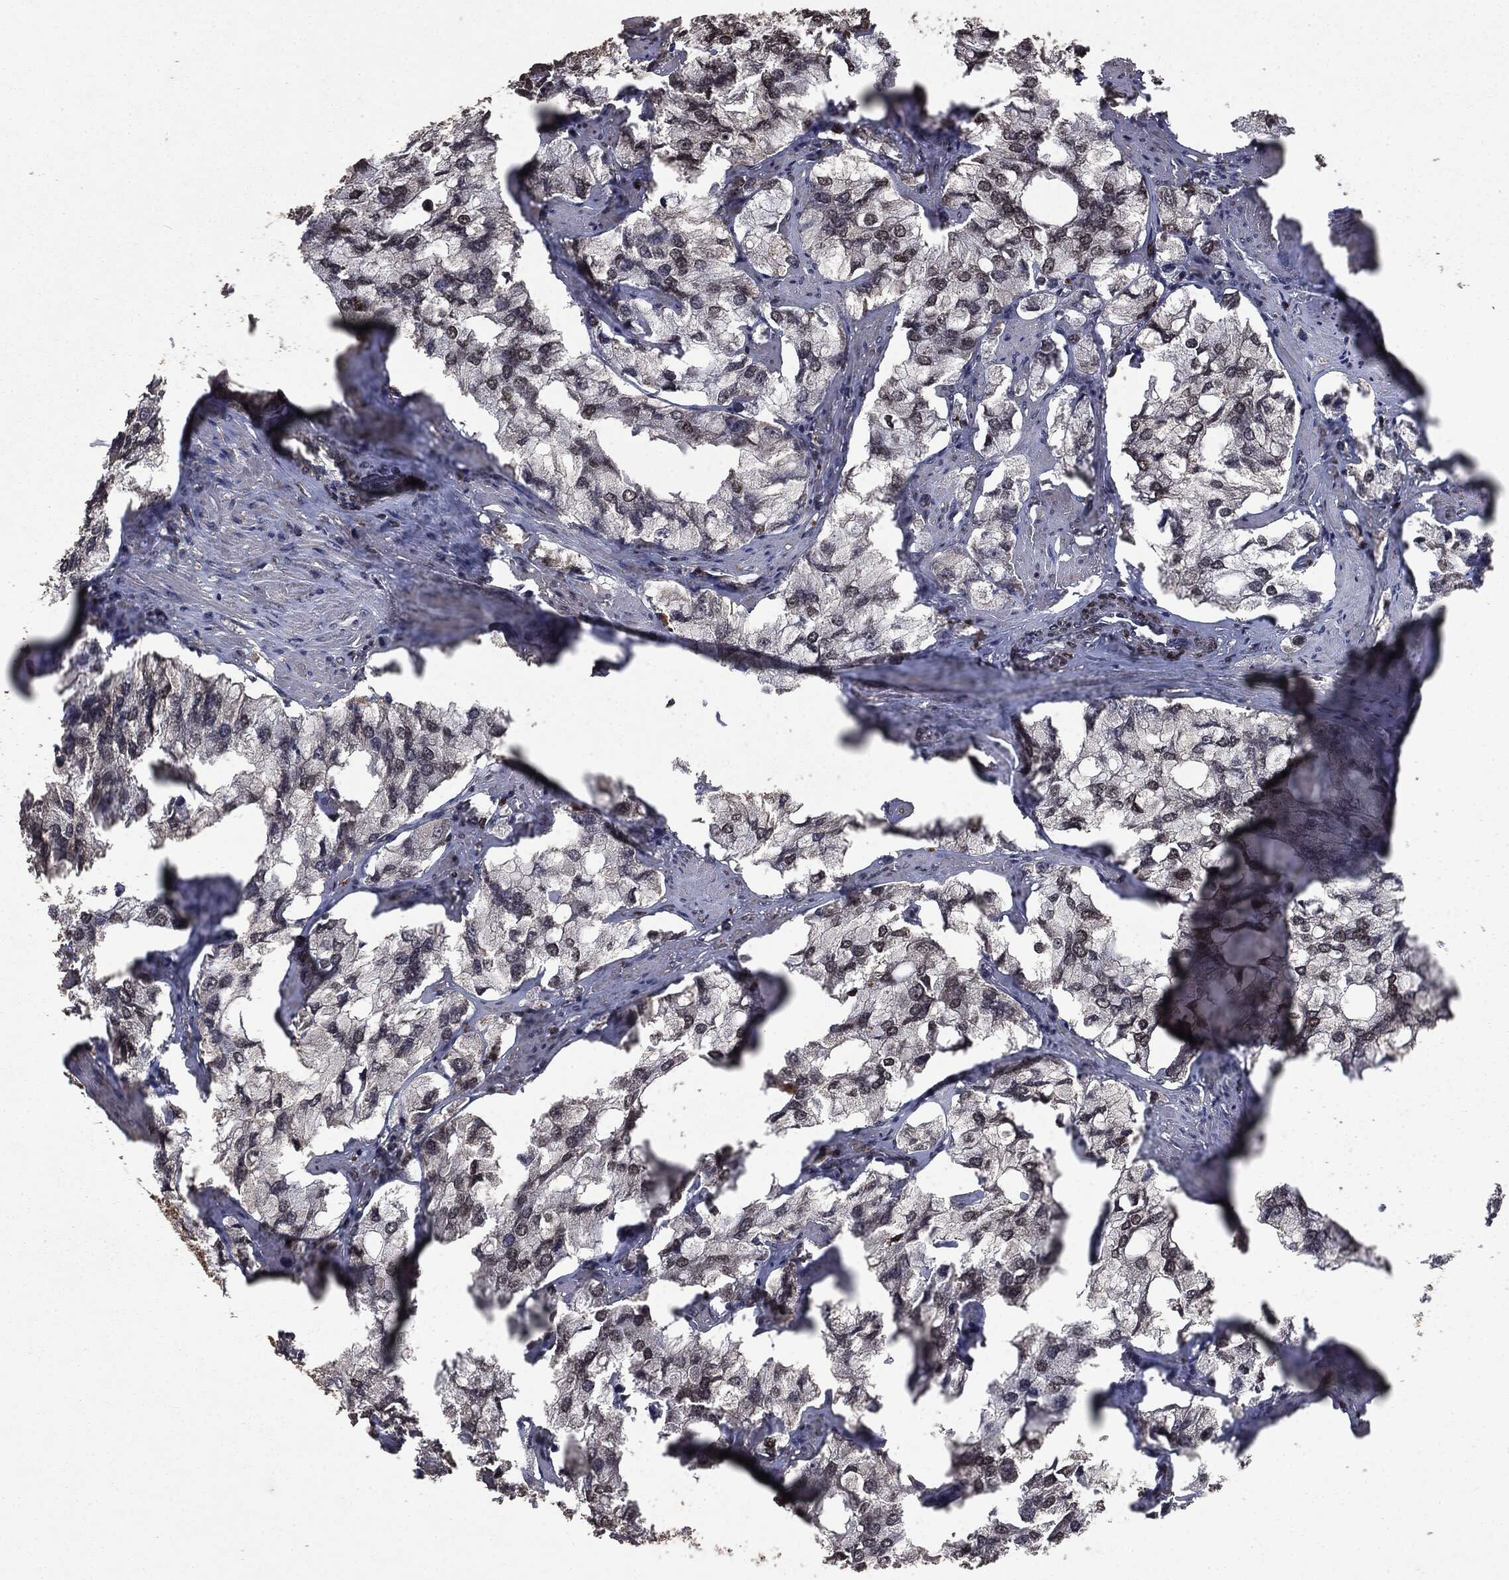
{"staining": {"intensity": "strong", "quantity": "25%-75%", "location": "cytoplasmic/membranous,nuclear"}, "tissue": "prostate cancer", "cell_type": "Tumor cells", "image_type": "cancer", "snomed": [{"axis": "morphology", "description": "Adenocarcinoma, NOS"}, {"axis": "topography", "description": "Prostate and seminal vesicle, NOS"}, {"axis": "topography", "description": "Prostate"}], "caption": "Immunohistochemical staining of prostate cancer shows high levels of strong cytoplasmic/membranous and nuclear protein positivity in about 25%-75% of tumor cells.", "gene": "PPP6R2", "patient": {"sex": "male", "age": 64}}